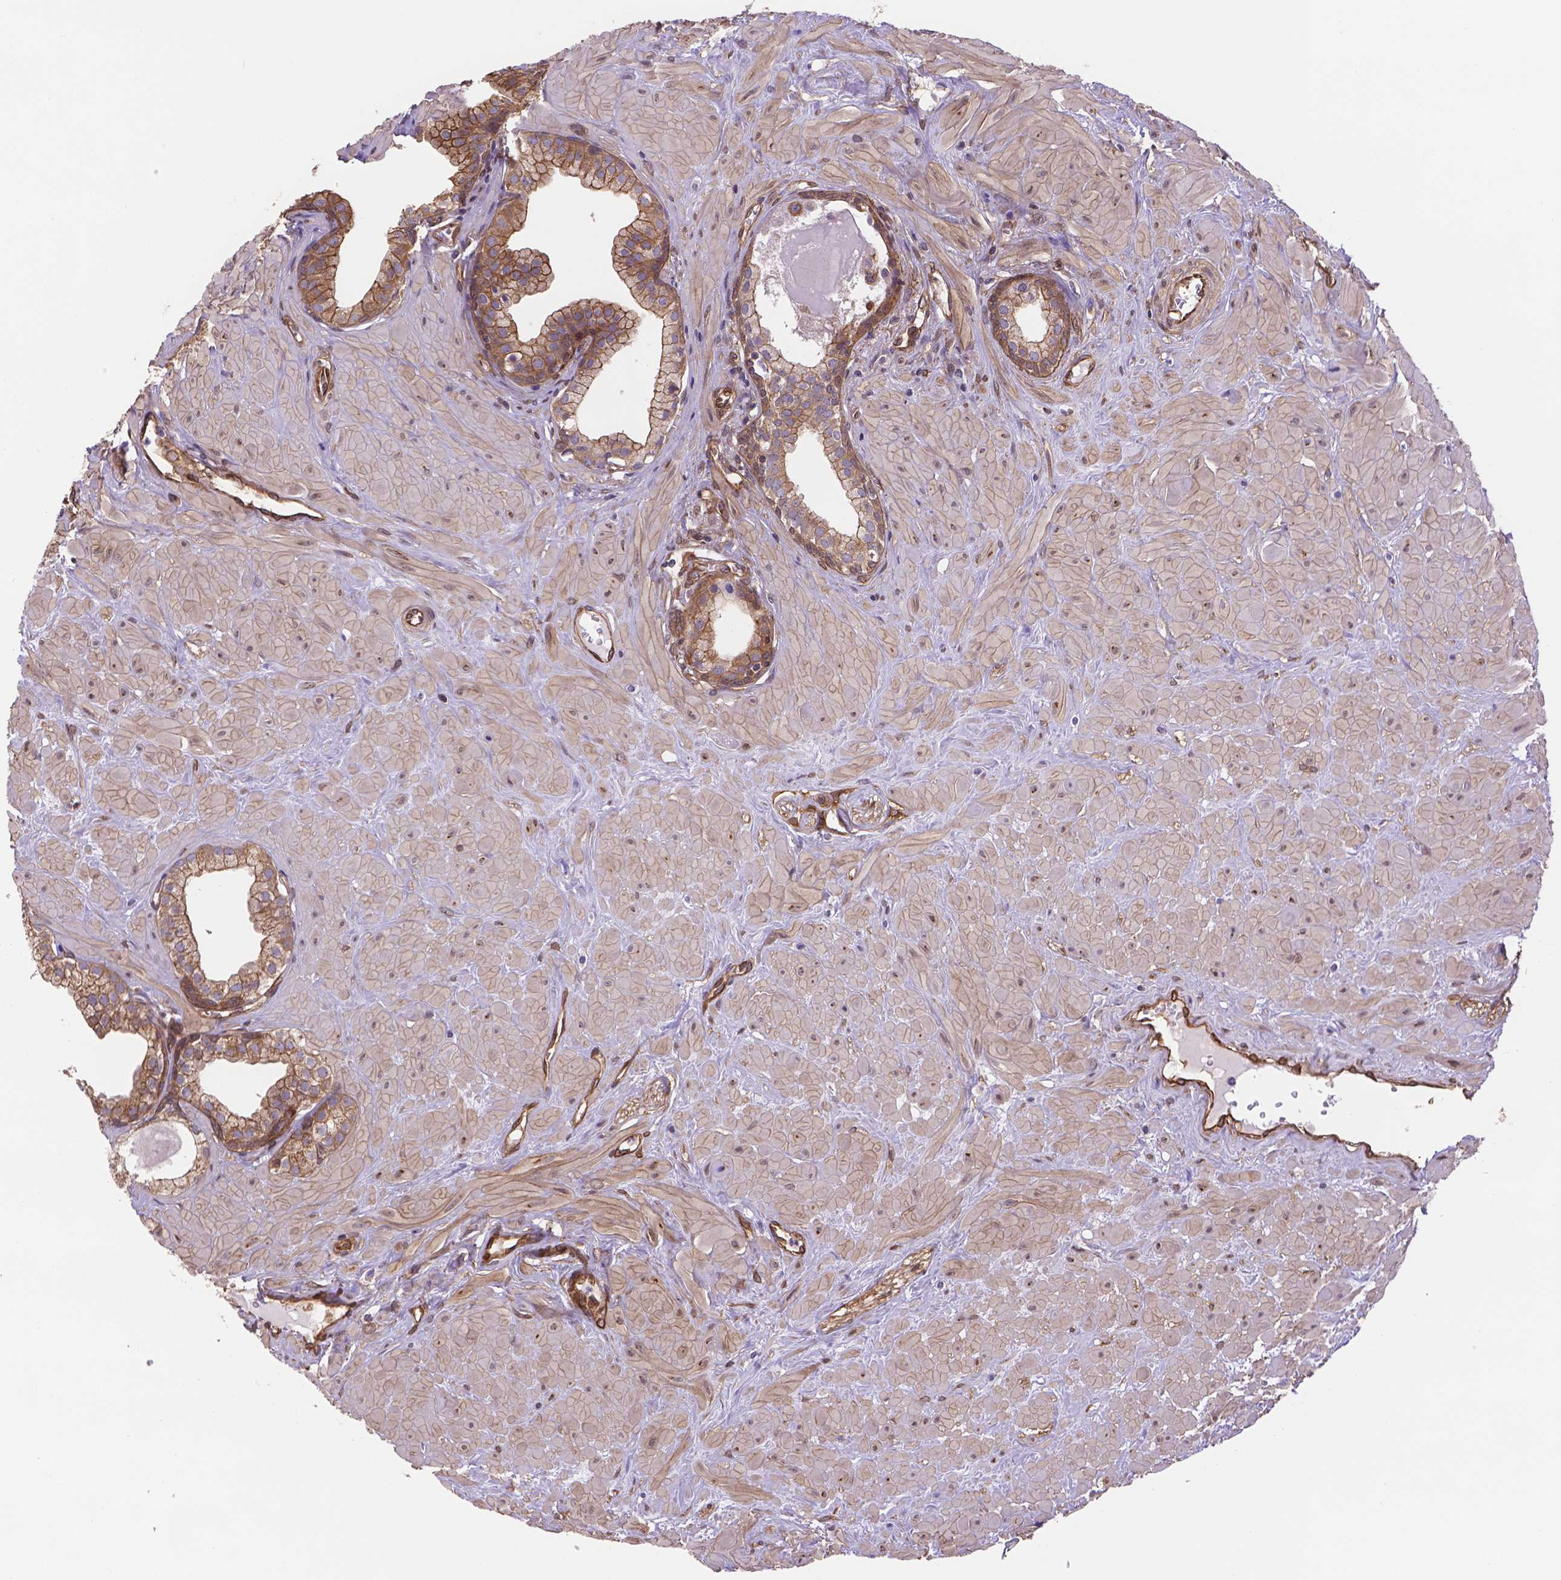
{"staining": {"intensity": "moderate", "quantity": "<25%", "location": "cytoplasmic/membranous"}, "tissue": "prostate", "cell_type": "Glandular cells", "image_type": "normal", "snomed": [{"axis": "morphology", "description": "Normal tissue, NOS"}, {"axis": "topography", "description": "Prostate"}], "caption": "A brown stain labels moderate cytoplasmic/membranous staining of a protein in glandular cells of unremarkable prostate. (IHC, brightfield microscopy, high magnification).", "gene": "YAP1", "patient": {"sex": "male", "age": 48}}